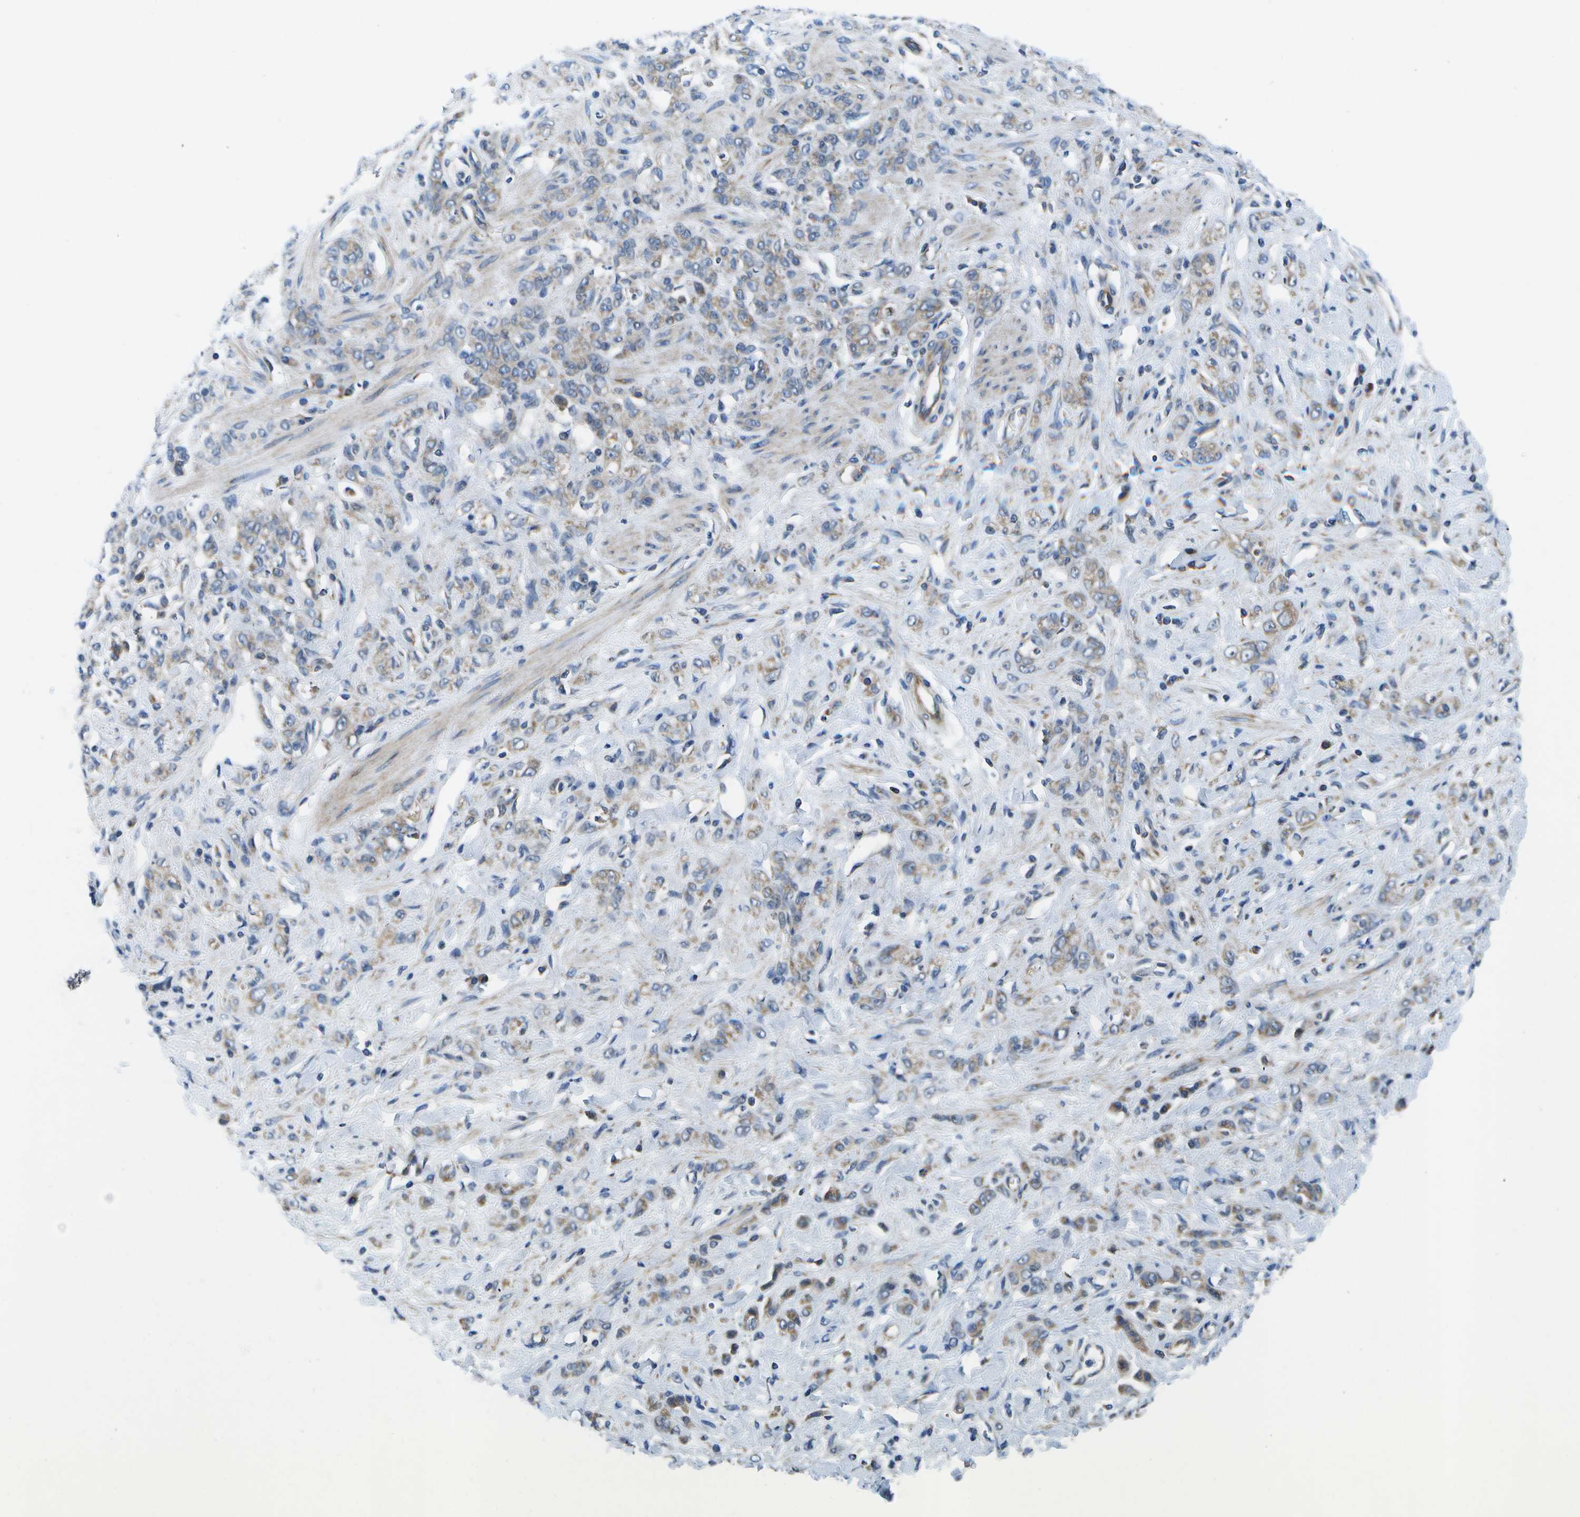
{"staining": {"intensity": "weak", "quantity": ">75%", "location": "cytoplasmic/membranous"}, "tissue": "stomach cancer", "cell_type": "Tumor cells", "image_type": "cancer", "snomed": [{"axis": "morphology", "description": "Normal tissue, NOS"}, {"axis": "morphology", "description": "Adenocarcinoma, NOS"}, {"axis": "topography", "description": "Stomach"}], "caption": "Immunohistochemical staining of stomach cancer shows low levels of weak cytoplasmic/membranous protein positivity in approximately >75% of tumor cells.", "gene": "MVK", "patient": {"sex": "male", "age": 82}}